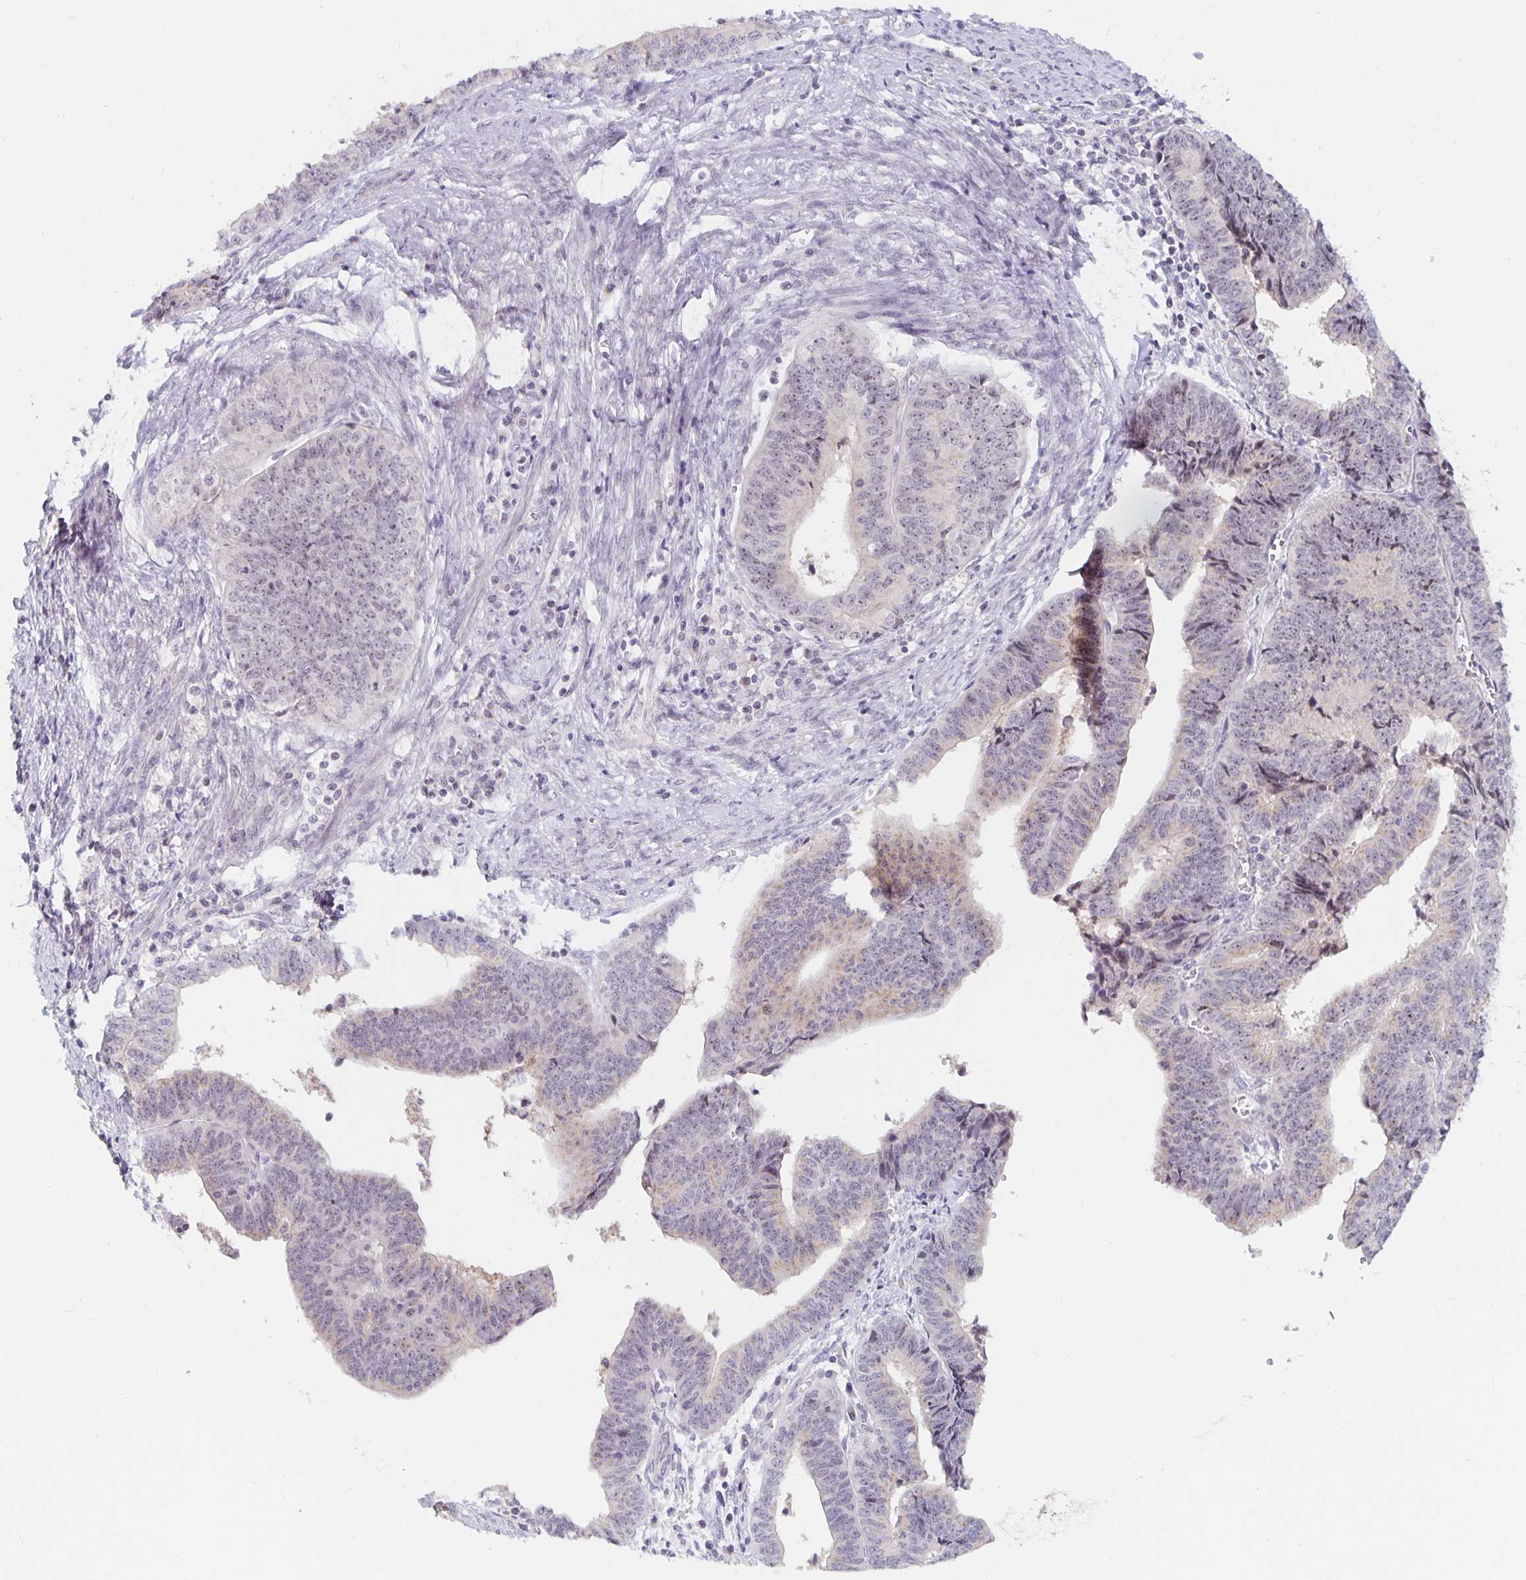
{"staining": {"intensity": "weak", "quantity": "25%-75%", "location": "cytoplasmic/membranous,nuclear"}, "tissue": "endometrial cancer", "cell_type": "Tumor cells", "image_type": "cancer", "snomed": [{"axis": "morphology", "description": "Adenocarcinoma, NOS"}, {"axis": "topography", "description": "Endometrium"}], "caption": "Tumor cells demonstrate low levels of weak cytoplasmic/membranous and nuclear positivity in about 25%-75% of cells in human adenocarcinoma (endometrial). Immunohistochemistry stains the protein of interest in brown and the nuclei are stained blue.", "gene": "NUP85", "patient": {"sex": "female", "age": 65}}